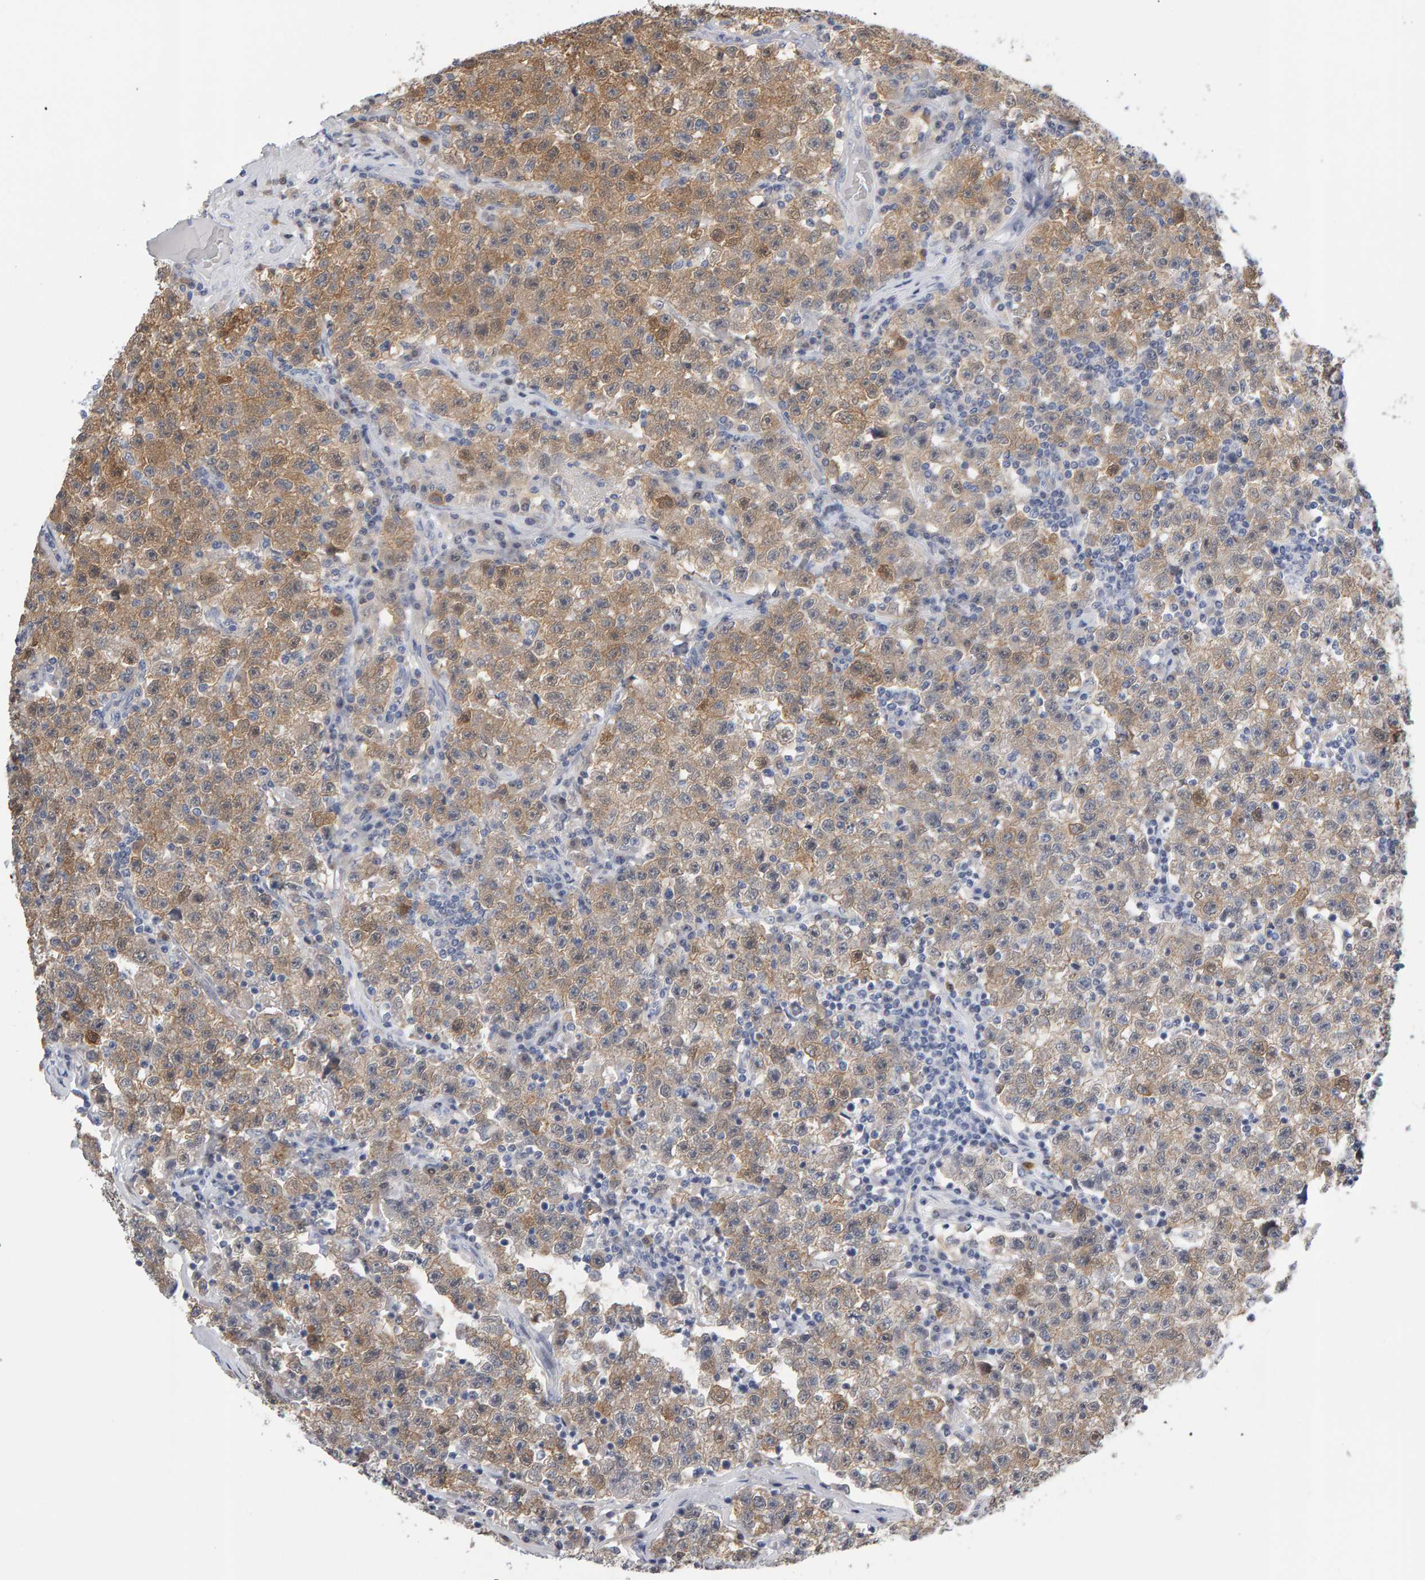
{"staining": {"intensity": "weak", "quantity": ">75%", "location": "cytoplasmic/membranous"}, "tissue": "testis cancer", "cell_type": "Tumor cells", "image_type": "cancer", "snomed": [{"axis": "morphology", "description": "Seminoma, NOS"}, {"axis": "topography", "description": "Testis"}], "caption": "Protein expression analysis of human testis cancer reveals weak cytoplasmic/membranous positivity in approximately >75% of tumor cells. (brown staining indicates protein expression, while blue staining denotes nuclei).", "gene": "CTH", "patient": {"sex": "male", "age": 22}}